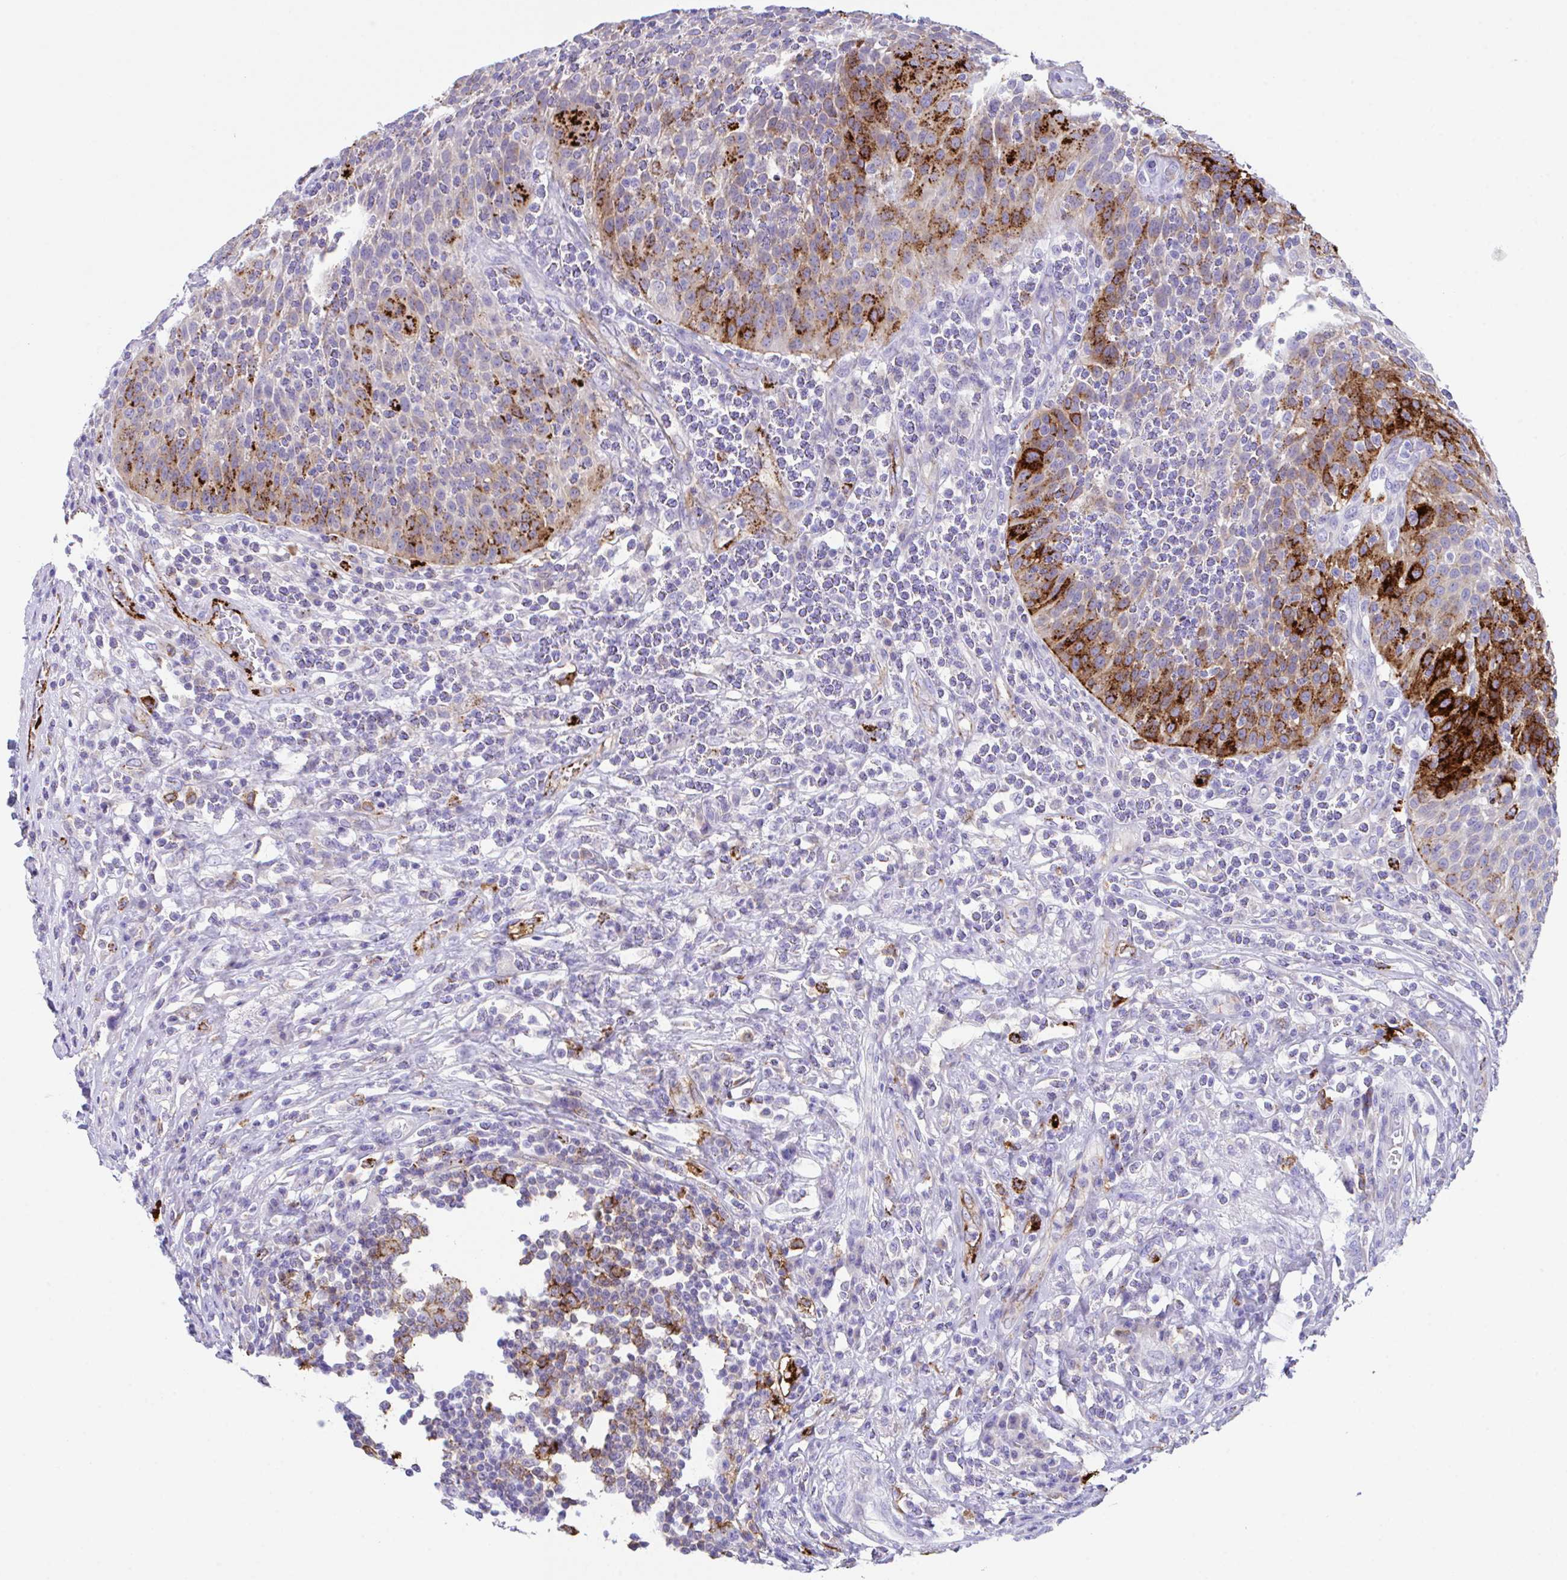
{"staining": {"intensity": "strong", "quantity": "25%-75%", "location": "cytoplasmic/membranous"}, "tissue": "urothelial cancer", "cell_type": "Tumor cells", "image_type": "cancer", "snomed": [{"axis": "morphology", "description": "Urothelial carcinoma, High grade"}, {"axis": "topography", "description": "Urinary bladder"}], "caption": "Protein staining by immunohistochemistry (IHC) shows strong cytoplasmic/membranous positivity in about 25%-75% of tumor cells in urothelial cancer.", "gene": "HACD4", "patient": {"sex": "female", "age": 70}}